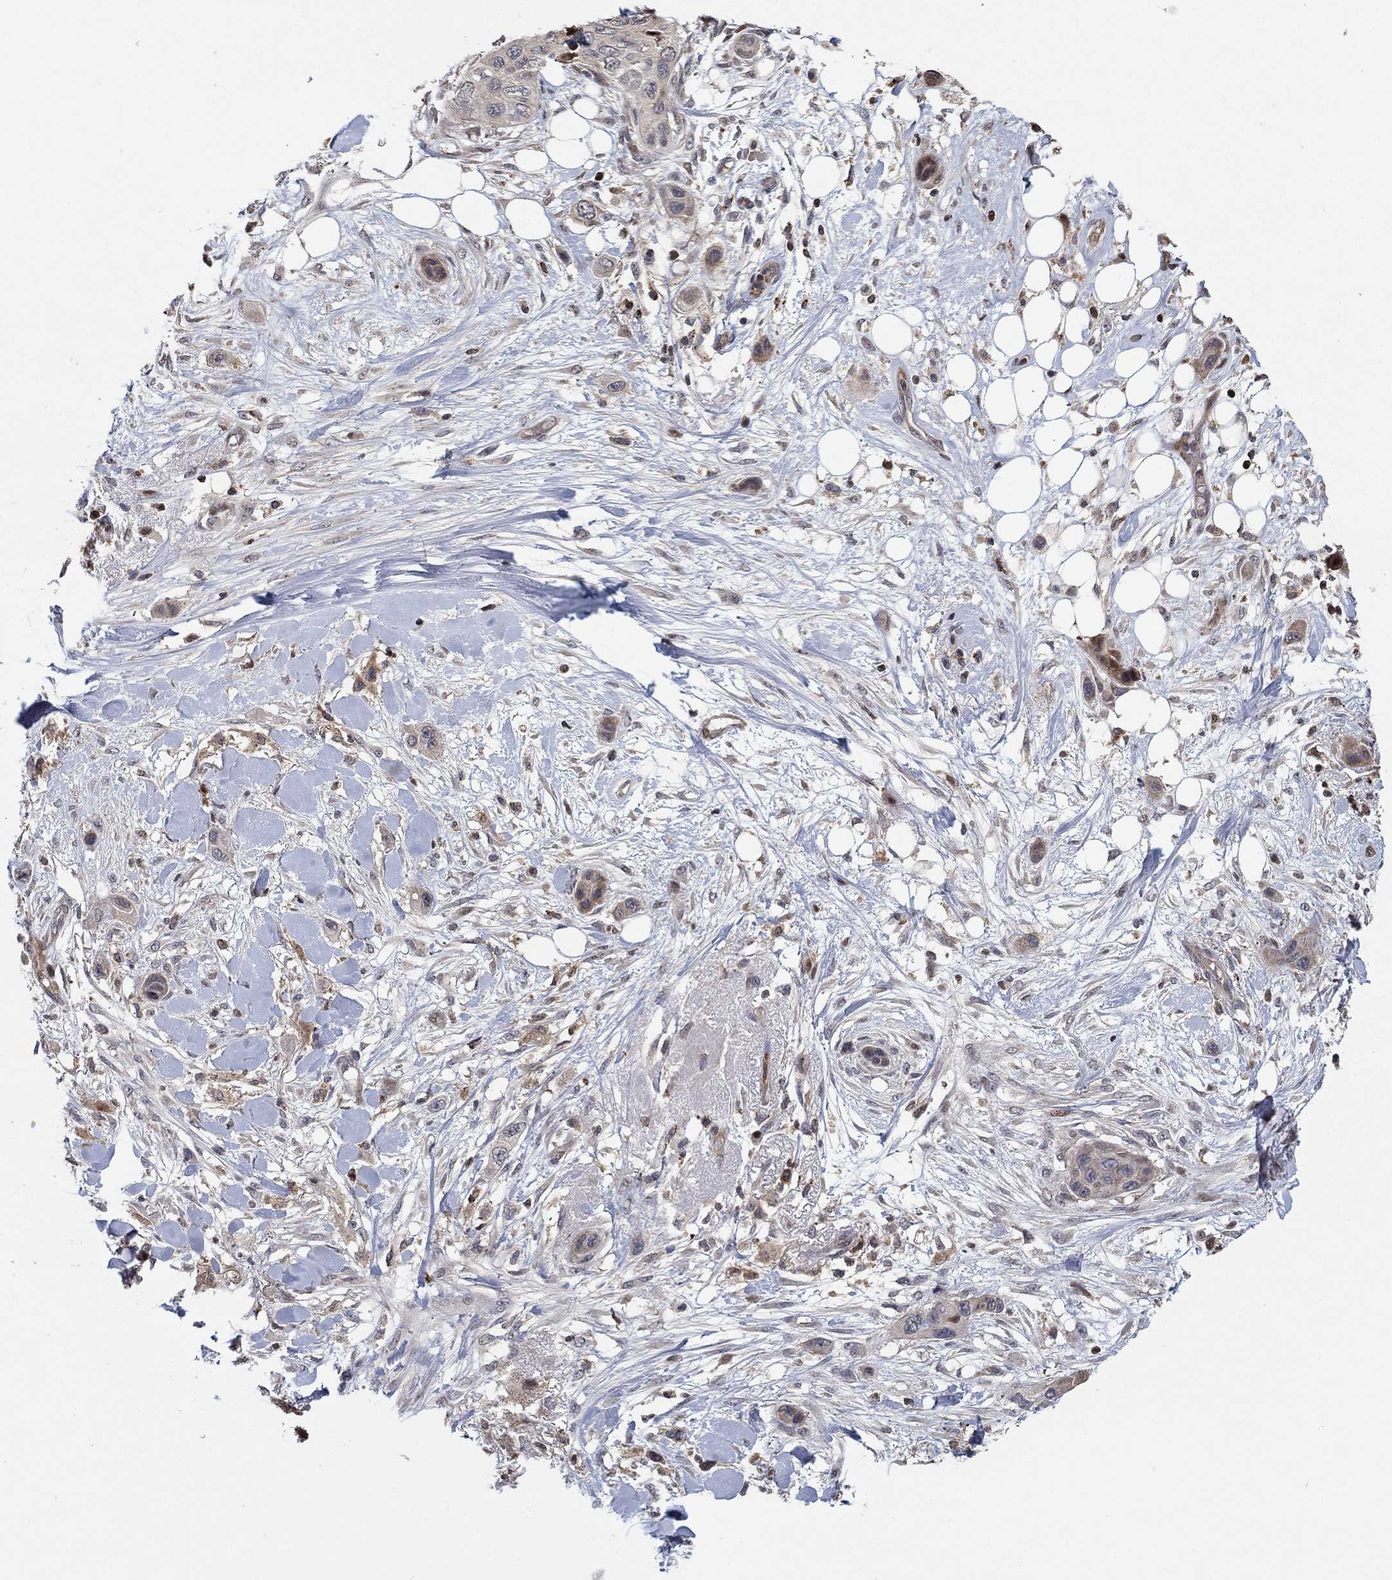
{"staining": {"intensity": "moderate", "quantity": "<25%", "location": "cytoplasmic/membranous"}, "tissue": "skin cancer", "cell_type": "Tumor cells", "image_type": "cancer", "snomed": [{"axis": "morphology", "description": "Squamous cell carcinoma, NOS"}, {"axis": "topography", "description": "Skin"}], "caption": "Skin cancer (squamous cell carcinoma) was stained to show a protein in brown. There is low levels of moderate cytoplasmic/membranous positivity in about <25% of tumor cells. (DAB = brown stain, brightfield microscopy at high magnification).", "gene": "LPCAT4", "patient": {"sex": "male", "age": 79}}